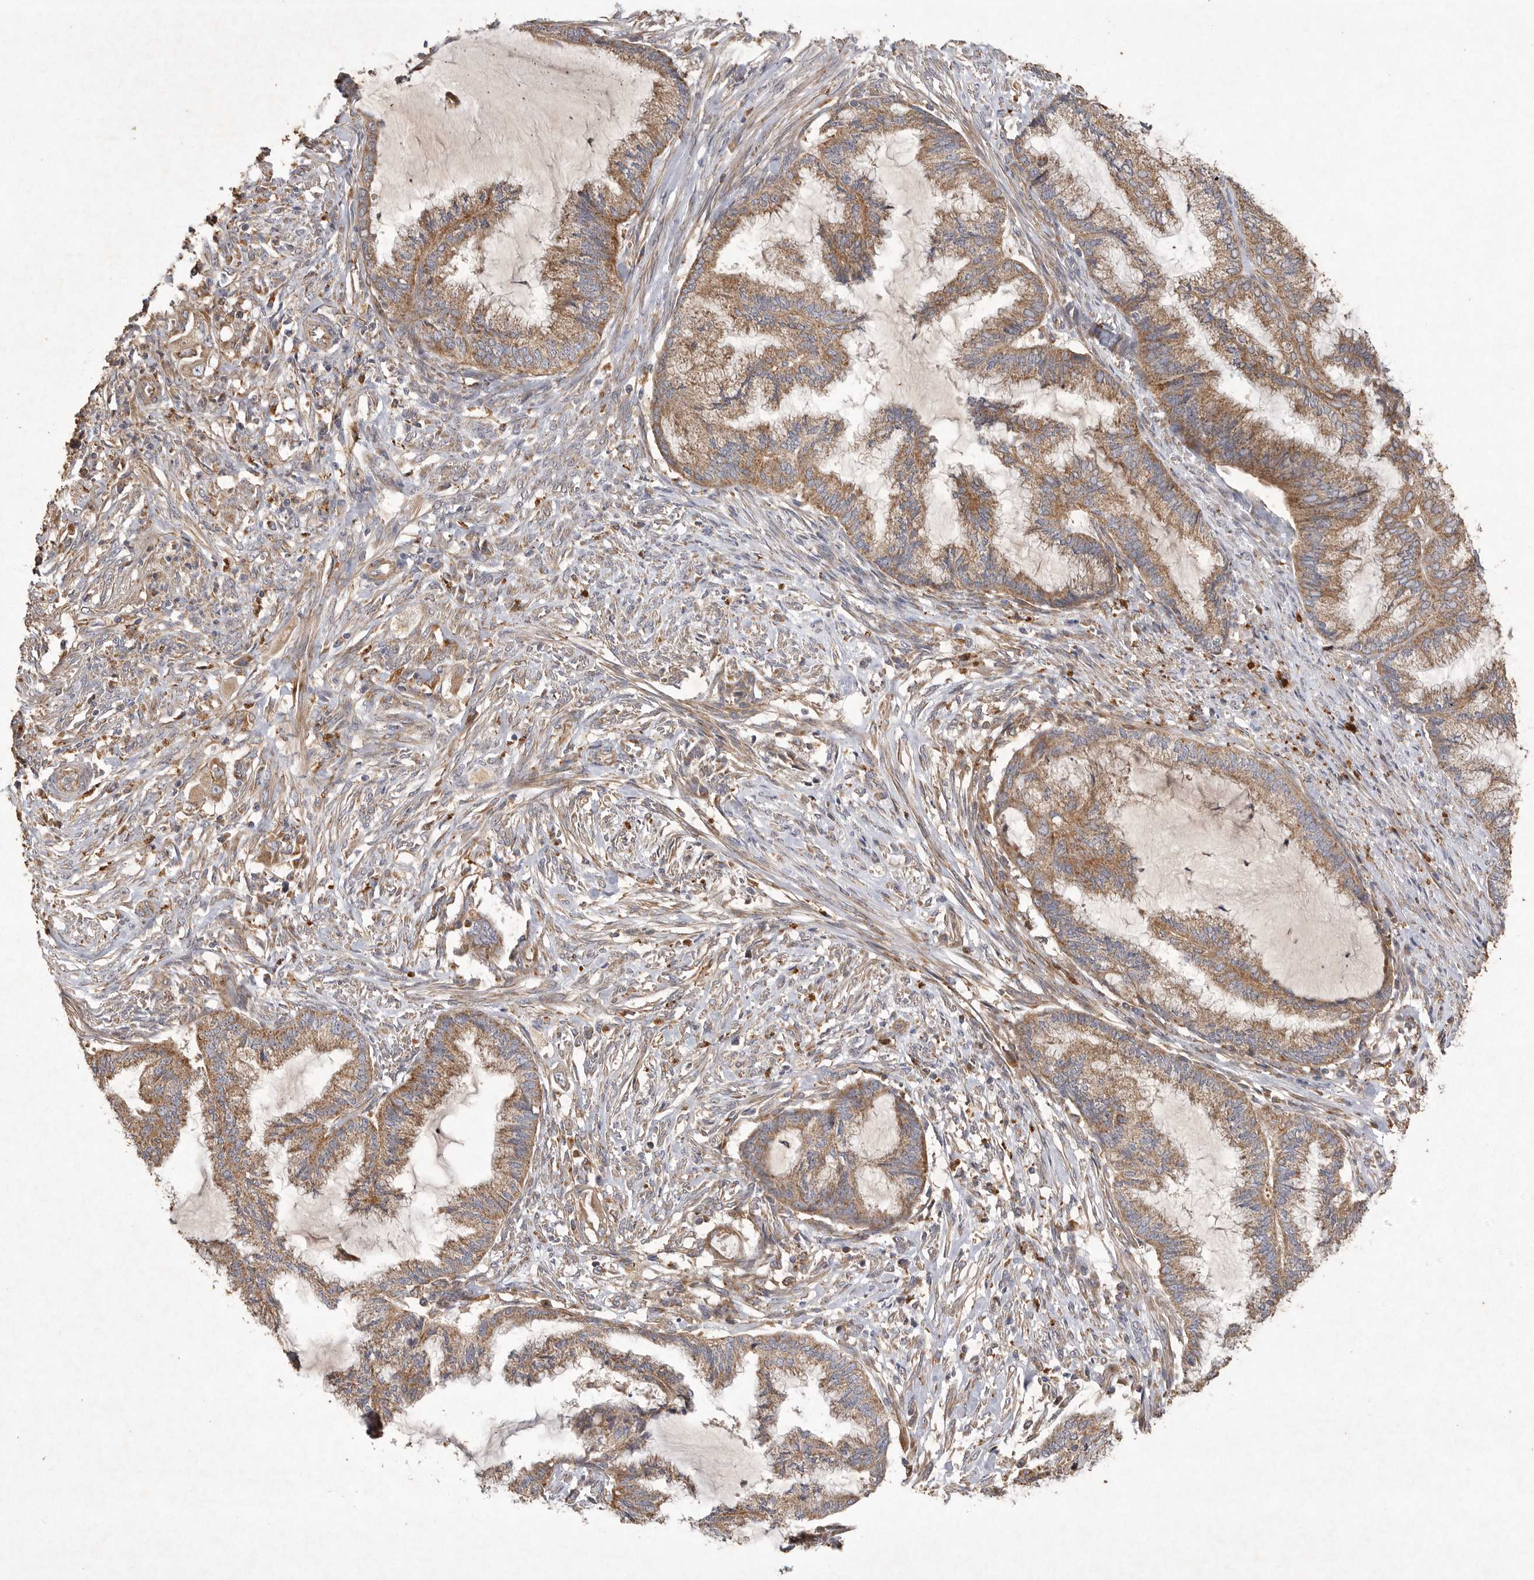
{"staining": {"intensity": "moderate", "quantity": ">75%", "location": "cytoplasmic/membranous"}, "tissue": "endometrial cancer", "cell_type": "Tumor cells", "image_type": "cancer", "snomed": [{"axis": "morphology", "description": "Adenocarcinoma, NOS"}, {"axis": "topography", "description": "Endometrium"}], "caption": "Brown immunohistochemical staining in human adenocarcinoma (endometrial) displays moderate cytoplasmic/membranous expression in approximately >75% of tumor cells.", "gene": "MRPL41", "patient": {"sex": "female", "age": 86}}